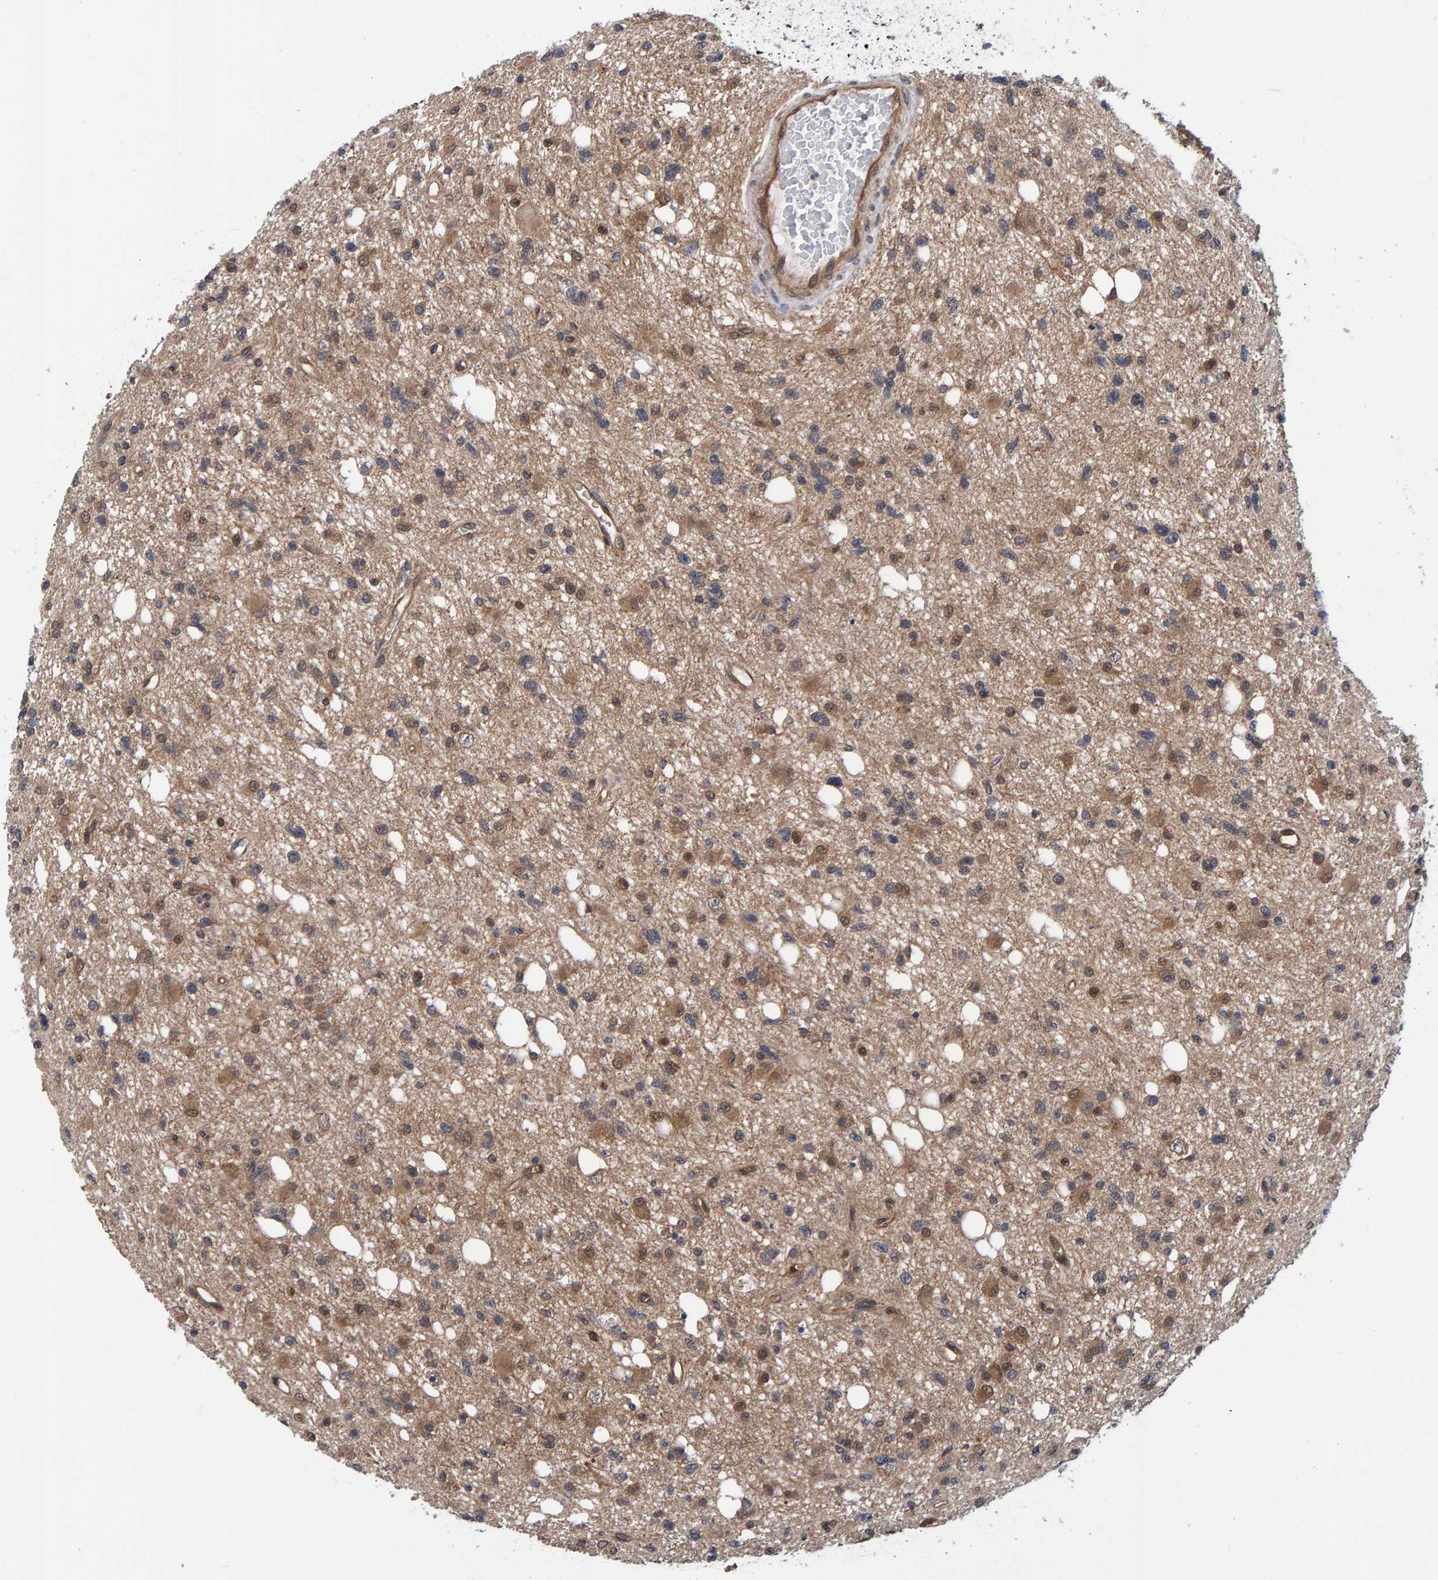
{"staining": {"intensity": "moderate", "quantity": ">75%", "location": "cytoplasmic/membranous"}, "tissue": "glioma", "cell_type": "Tumor cells", "image_type": "cancer", "snomed": [{"axis": "morphology", "description": "Glioma, malignant, High grade"}, {"axis": "topography", "description": "Brain"}], "caption": "Immunohistochemical staining of human glioma reveals medium levels of moderate cytoplasmic/membranous staining in approximately >75% of tumor cells.", "gene": "SCRN2", "patient": {"sex": "female", "age": 62}}